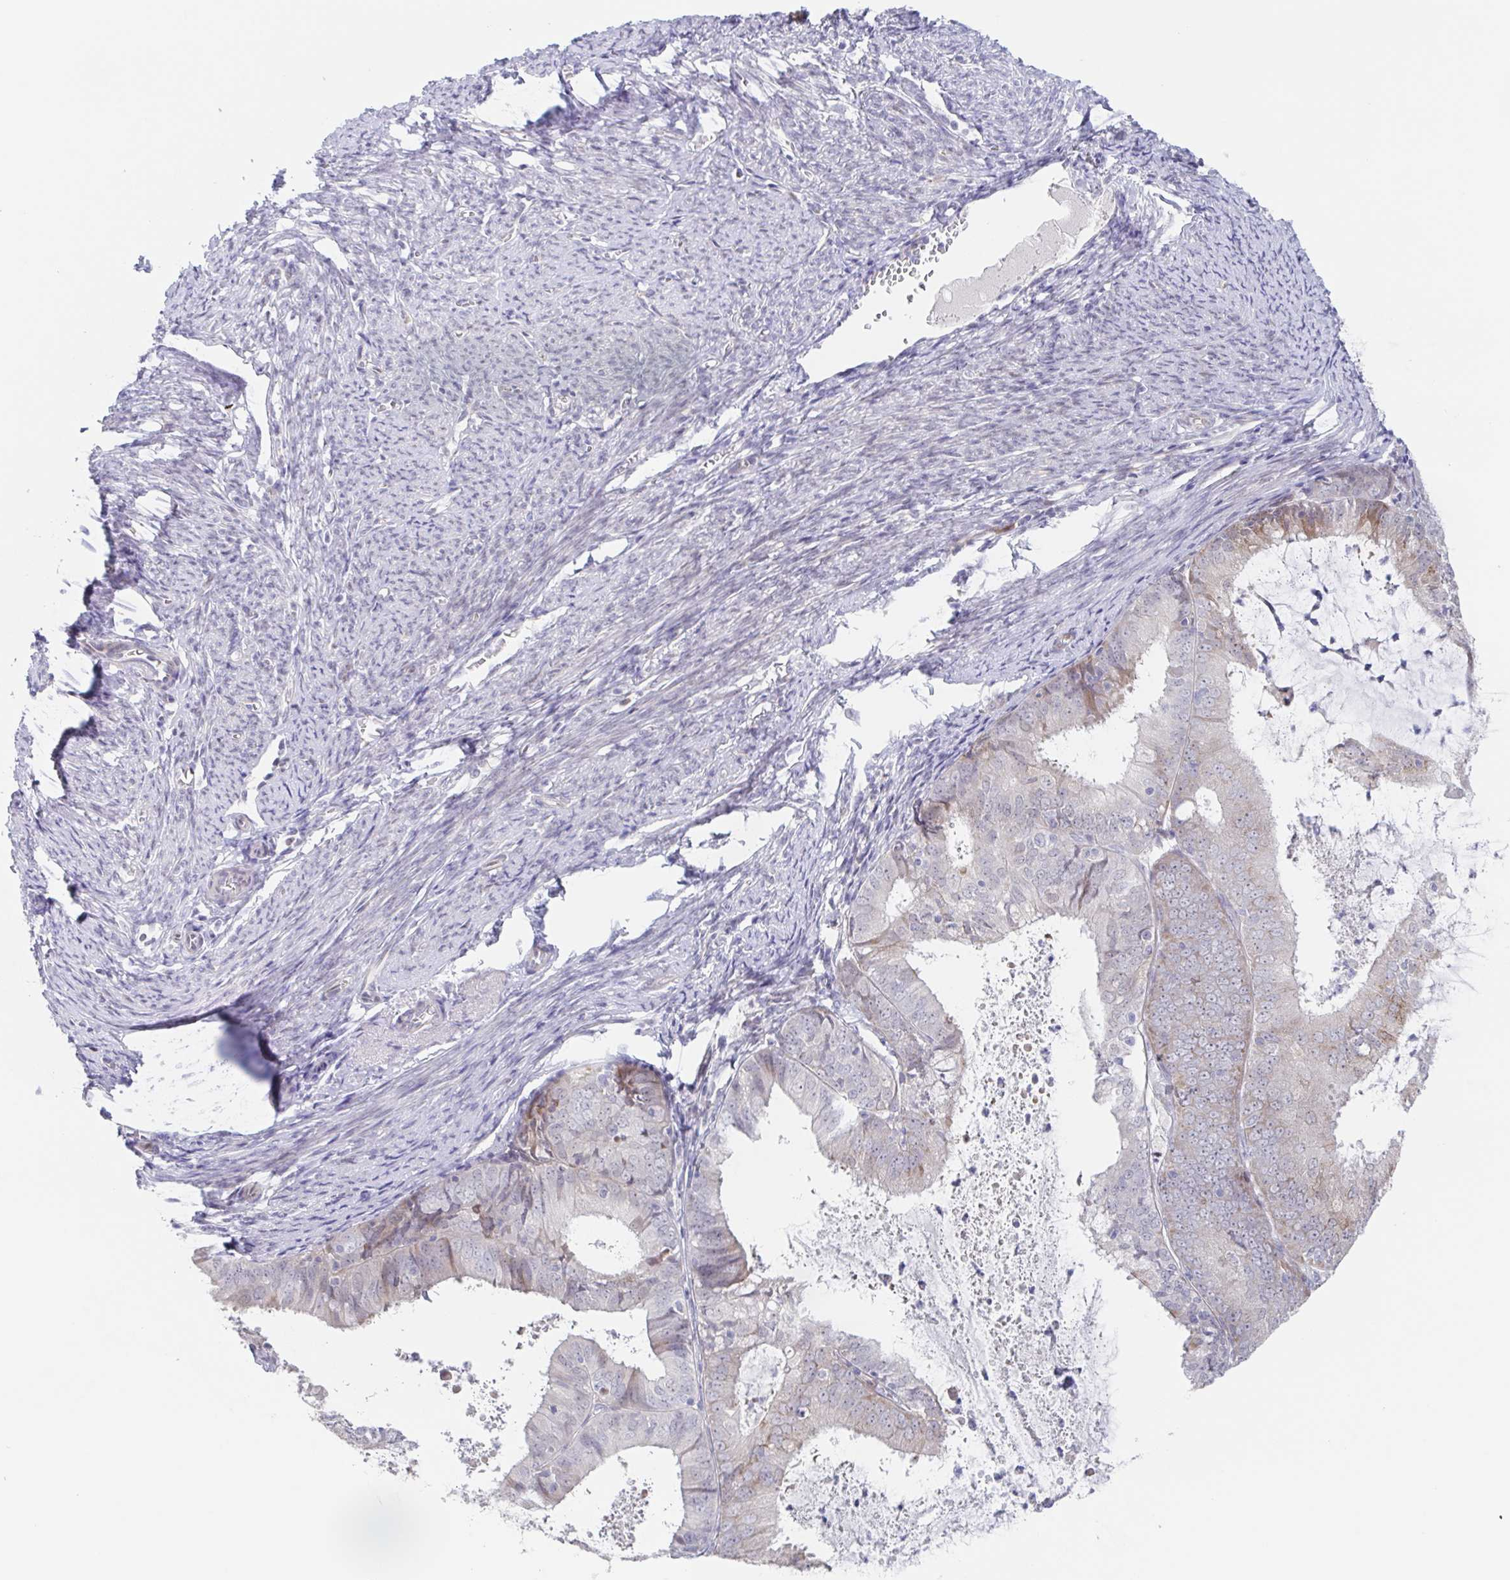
{"staining": {"intensity": "weak", "quantity": "<25%", "location": "cytoplasmic/membranous"}, "tissue": "endometrial cancer", "cell_type": "Tumor cells", "image_type": "cancer", "snomed": [{"axis": "morphology", "description": "Adenocarcinoma, NOS"}, {"axis": "topography", "description": "Endometrium"}], "caption": "This is a micrograph of immunohistochemistry (IHC) staining of endometrial adenocarcinoma, which shows no expression in tumor cells.", "gene": "POU2F3", "patient": {"sex": "female", "age": 57}}